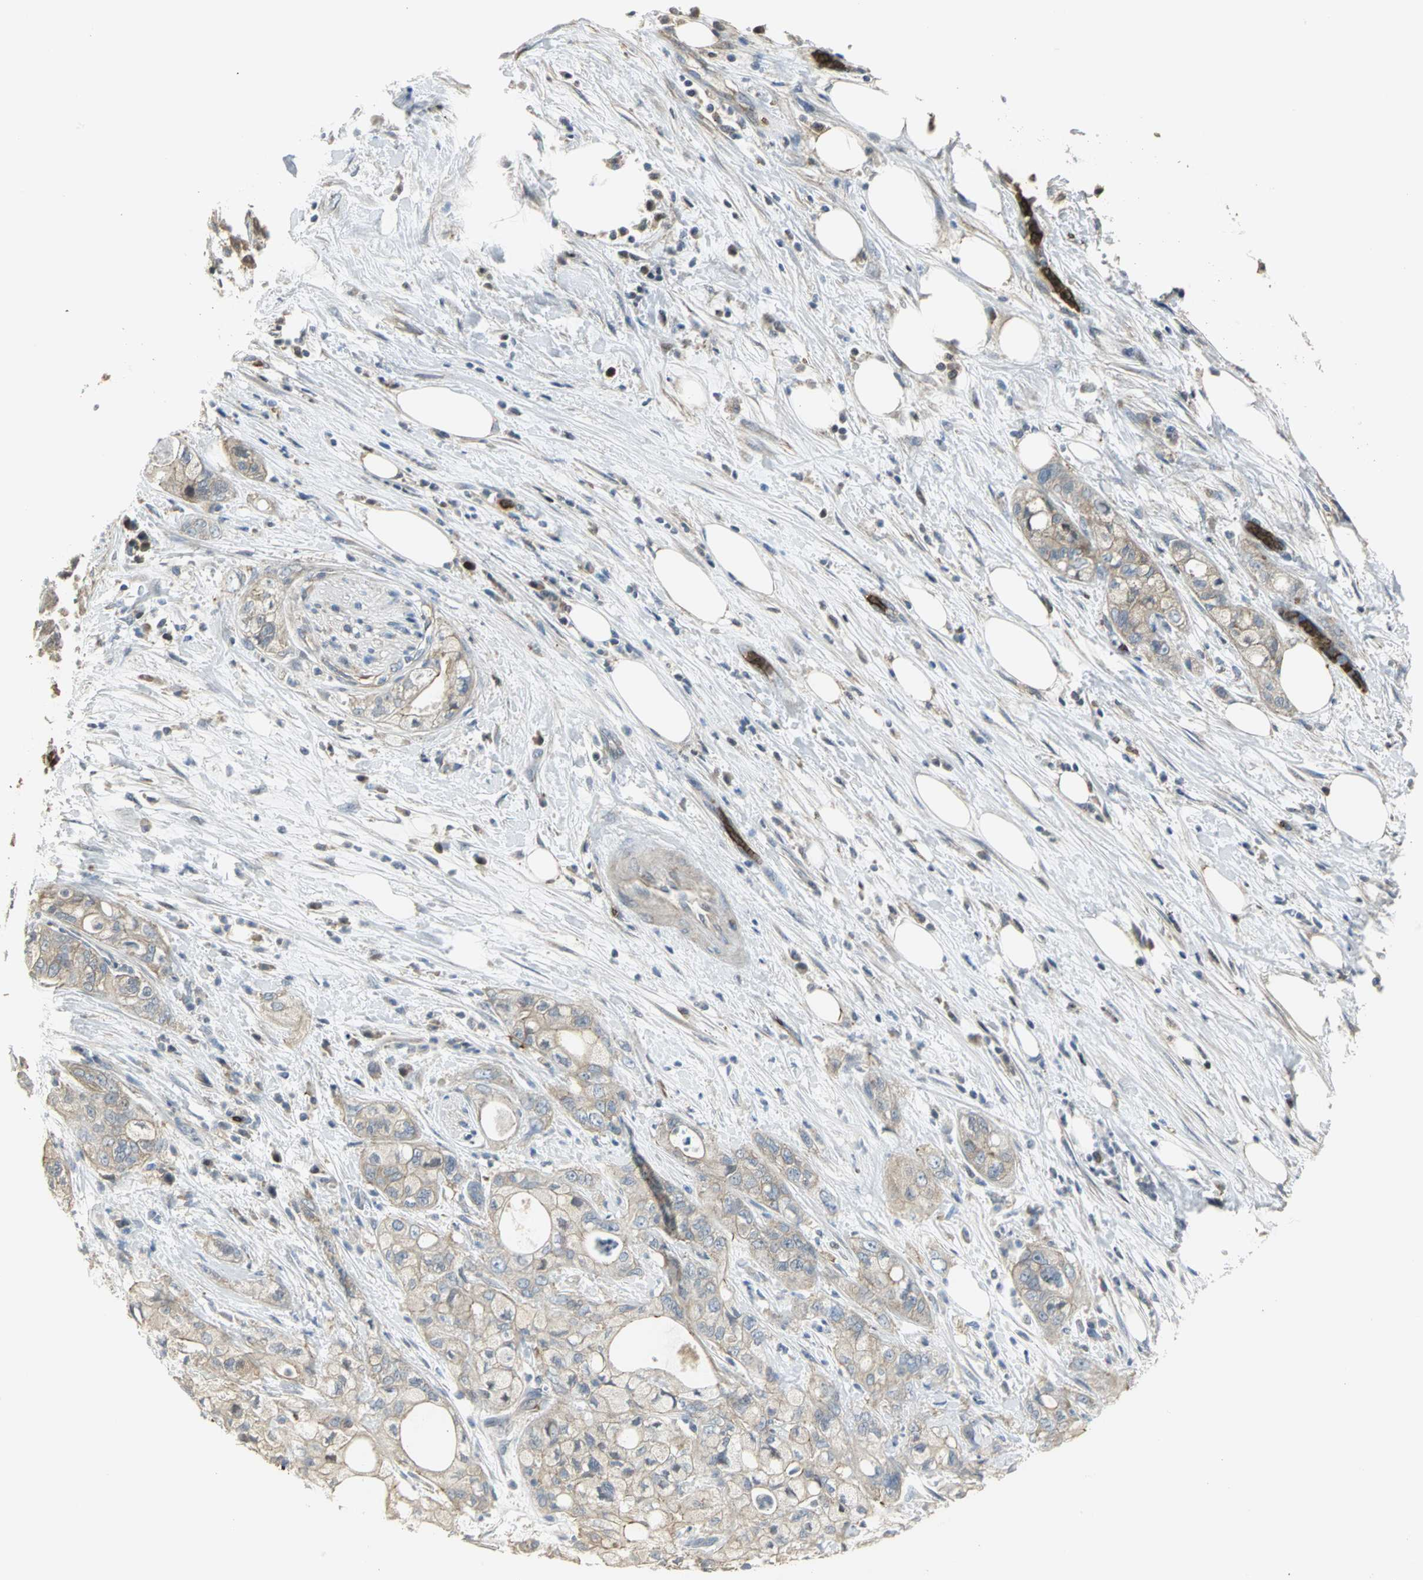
{"staining": {"intensity": "weak", "quantity": ">75%", "location": "cytoplasmic/membranous"}, "tissue": "pancreatic cancer", "cell_type": "Tumor cells", "image_type": "cancer", "snomed": [{"axis": "morphology", "description": "Adenocarcinoma, NOS"}, {"axis": "topography", "description": "Pancreas"}], "caption": "A micrograph of human adenocarcinoma (pancreatic) stained for a protein exhibits weak cytoplasmic/membranous brown staining in tumor cells. (DAB IHC with brightfield microscopy, high magnification).", "gene": "ANK1", "patient": {"sex": "male", "age": 70}}